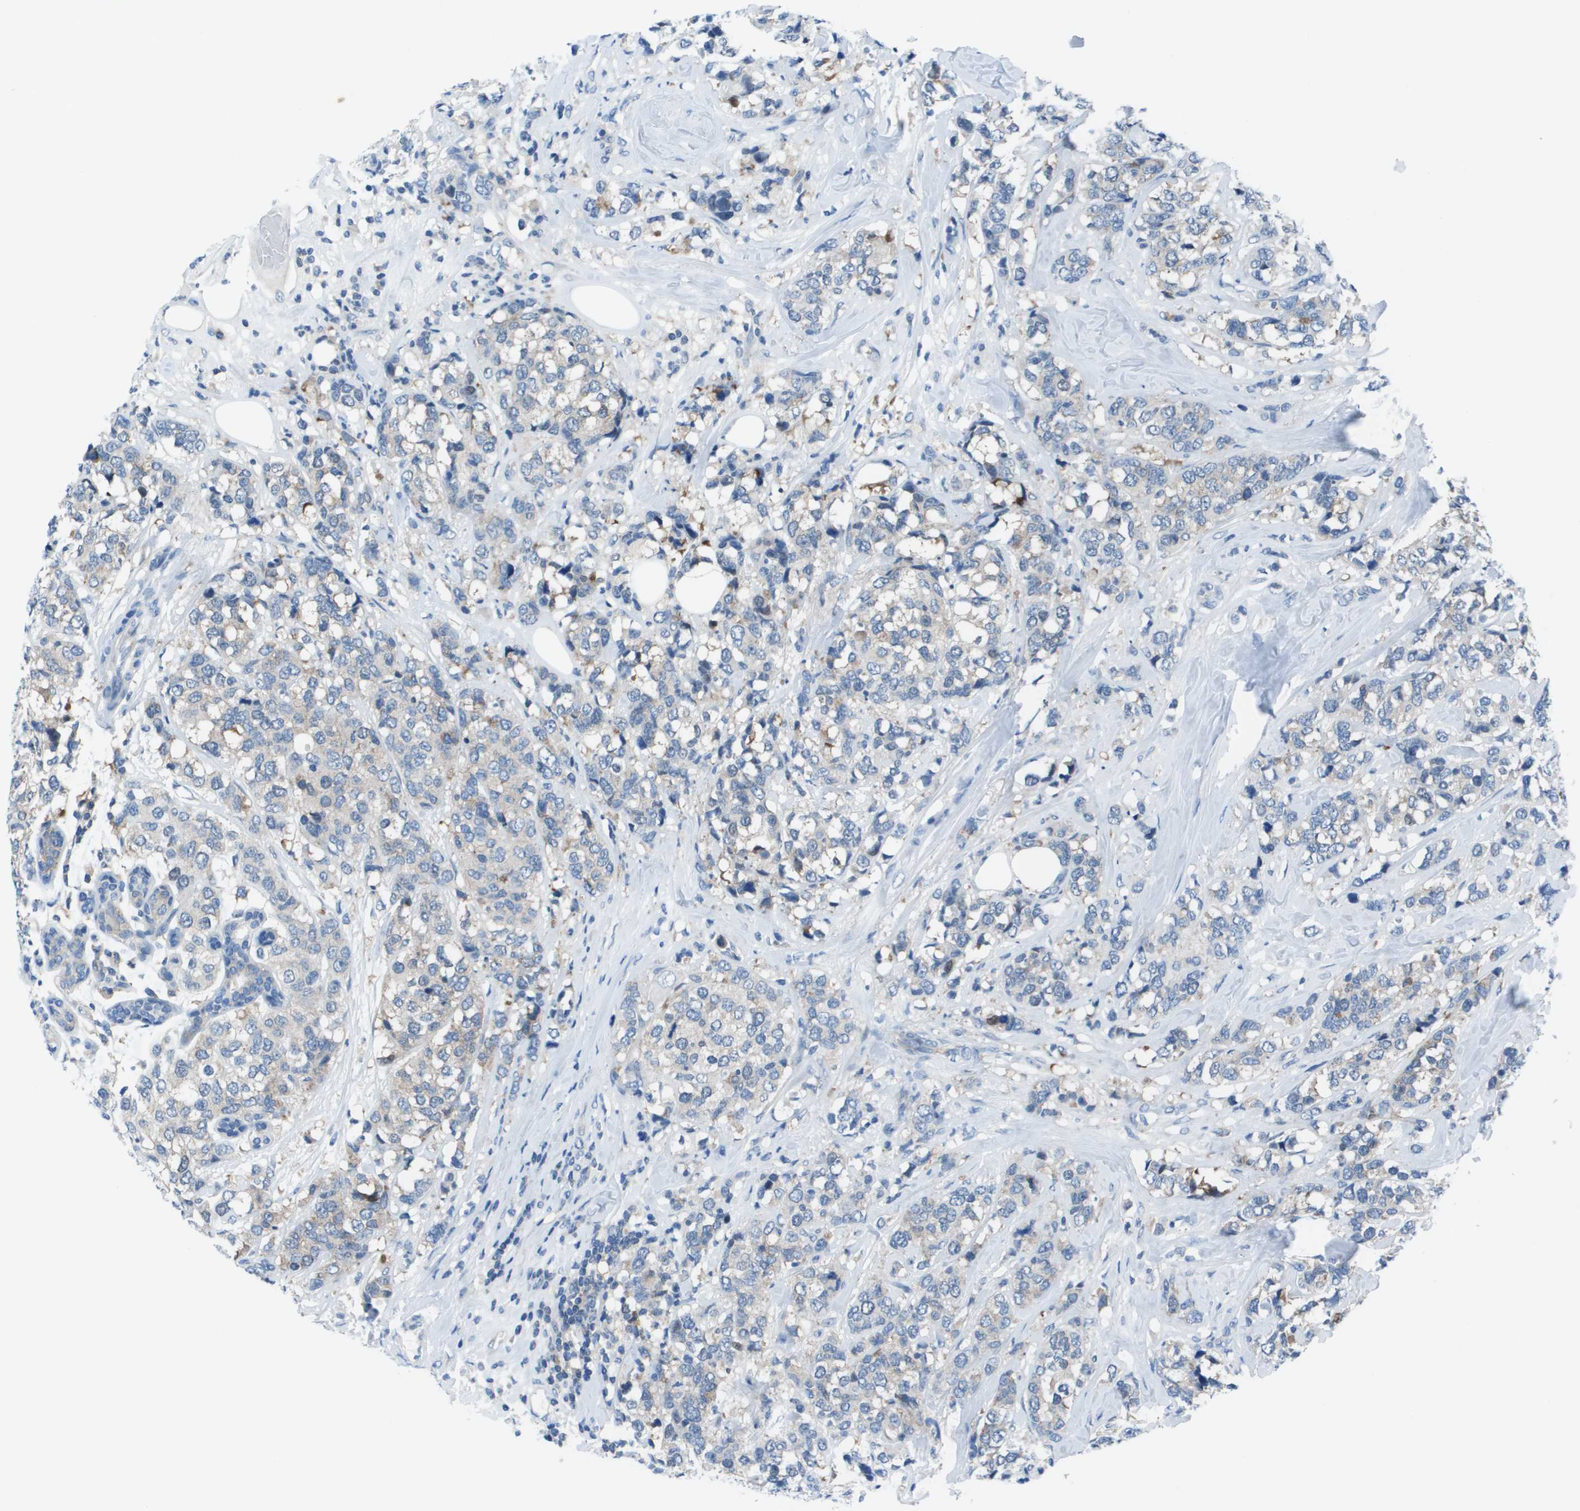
{"staining": {"intensity": "weak", "quantity": "25%-75%", "location": "cytoplasmic/membranous"}, "tissue": "breast cancer", "cell_type": "Tumor cells", "image_type": "cancer", "snomed": [{"axis": "morphology", "description": "Lobular carcinoma"}, {"axis": "topography", "description": "Breast"}], "caption": "Human breast lobular carcinoma stained with a brown dye shows weak cytoplasmic/membranous positive expression in about 25%-75% of tumor cells.", "gene": "STIP1", "patient": {"sex": "female", "age": 59}}